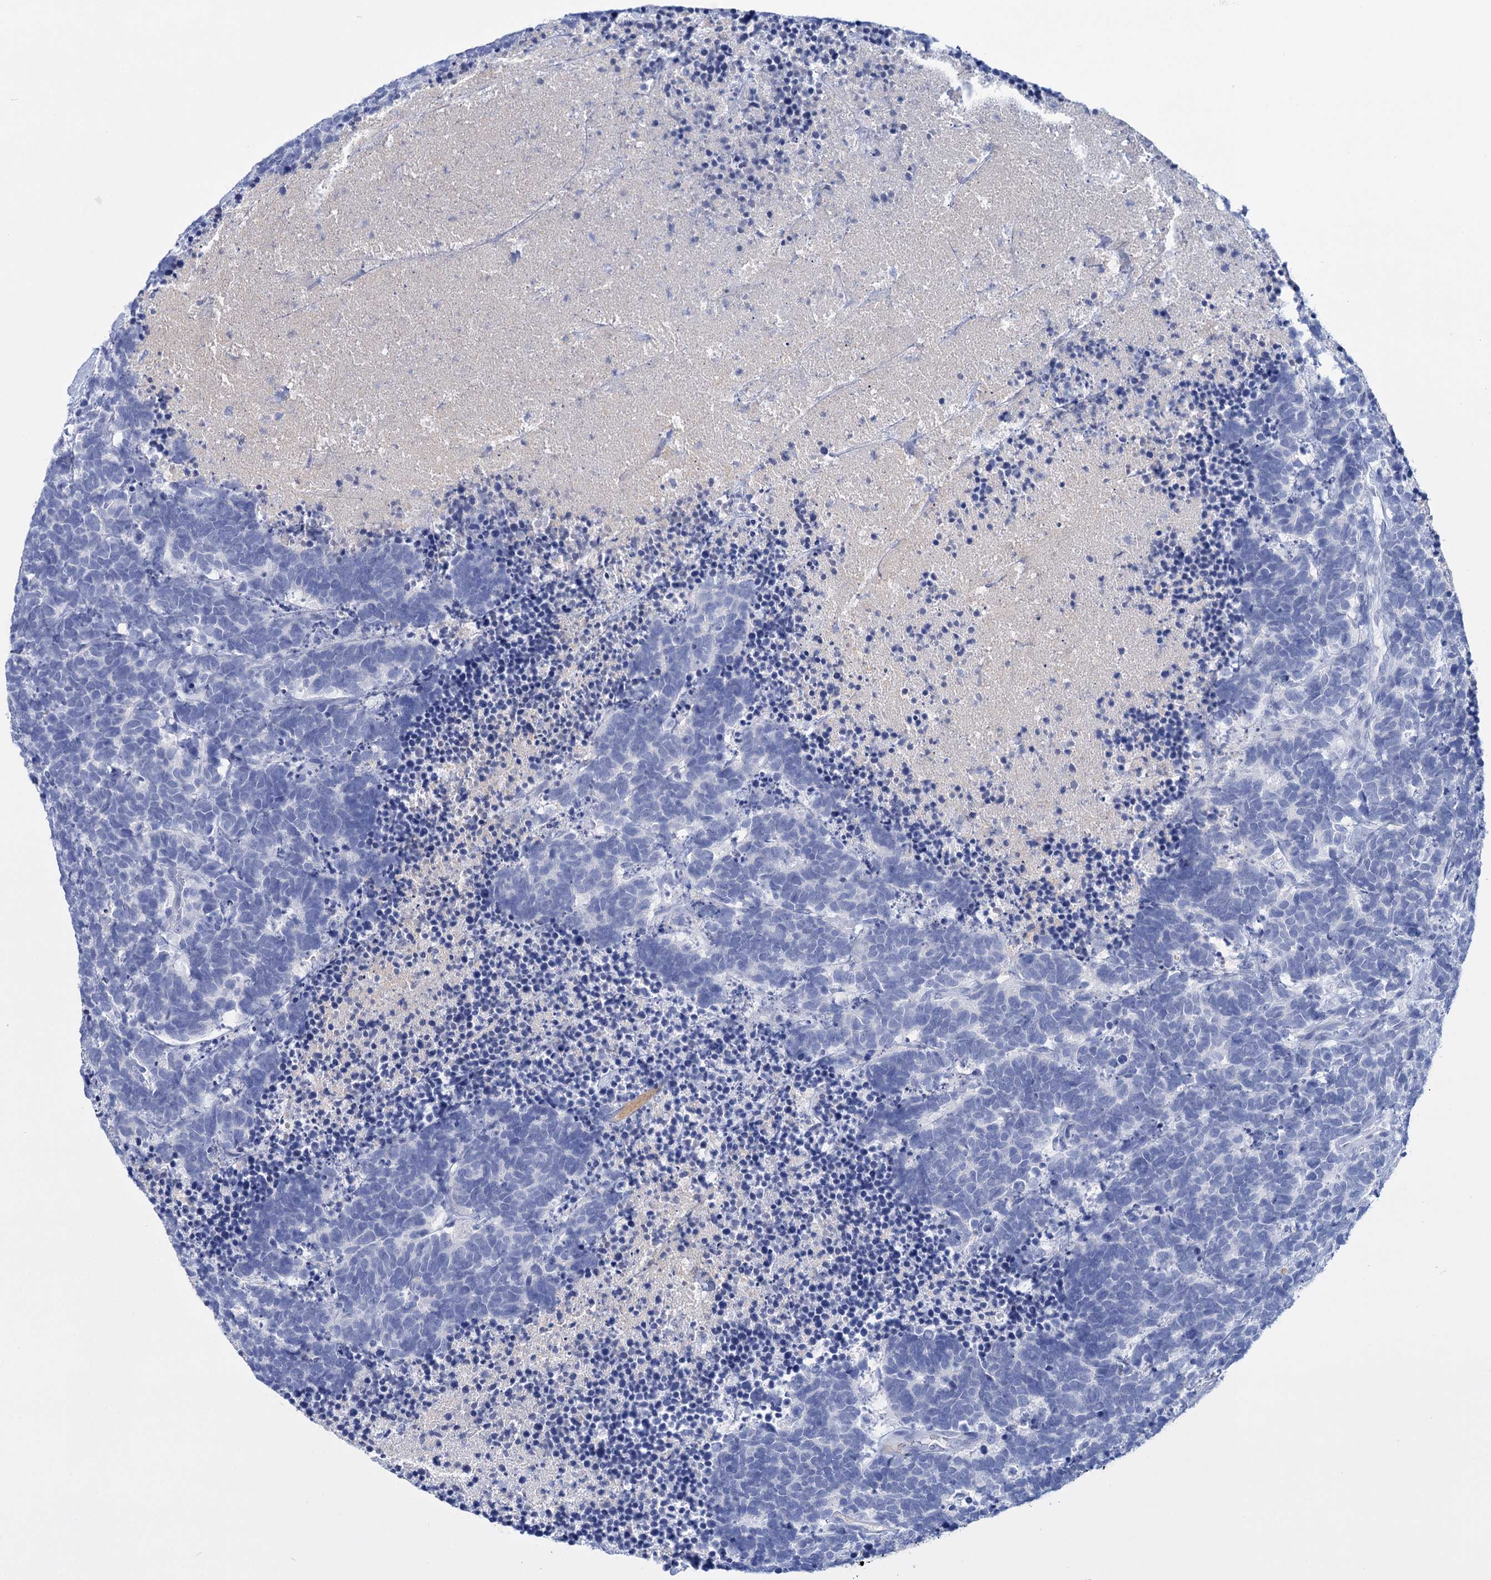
{"staining": {"intensity": "negative", "quantity": "none", "location": "none"}, "tissue": "carcinoid", "cell_type": "Tumor cells", "image_type": "cancer", "snomed": [{"axis": "morphology", "description": "Carcinoma, NOS"}, {"axis": "morphology", "description": "Carcinoid, malignant, NOS"}, {"axis": "topography", "description": "Urinary bladder"}], "caption": "This histopathology image is of carcinoid stained with immunohistochemistry to label a protein in brown with the nuclei are counter-stained blue. There is no staining in tumor cells.", "gene": "FBXW12", "patient": {"sex": "male", "age": 57}}